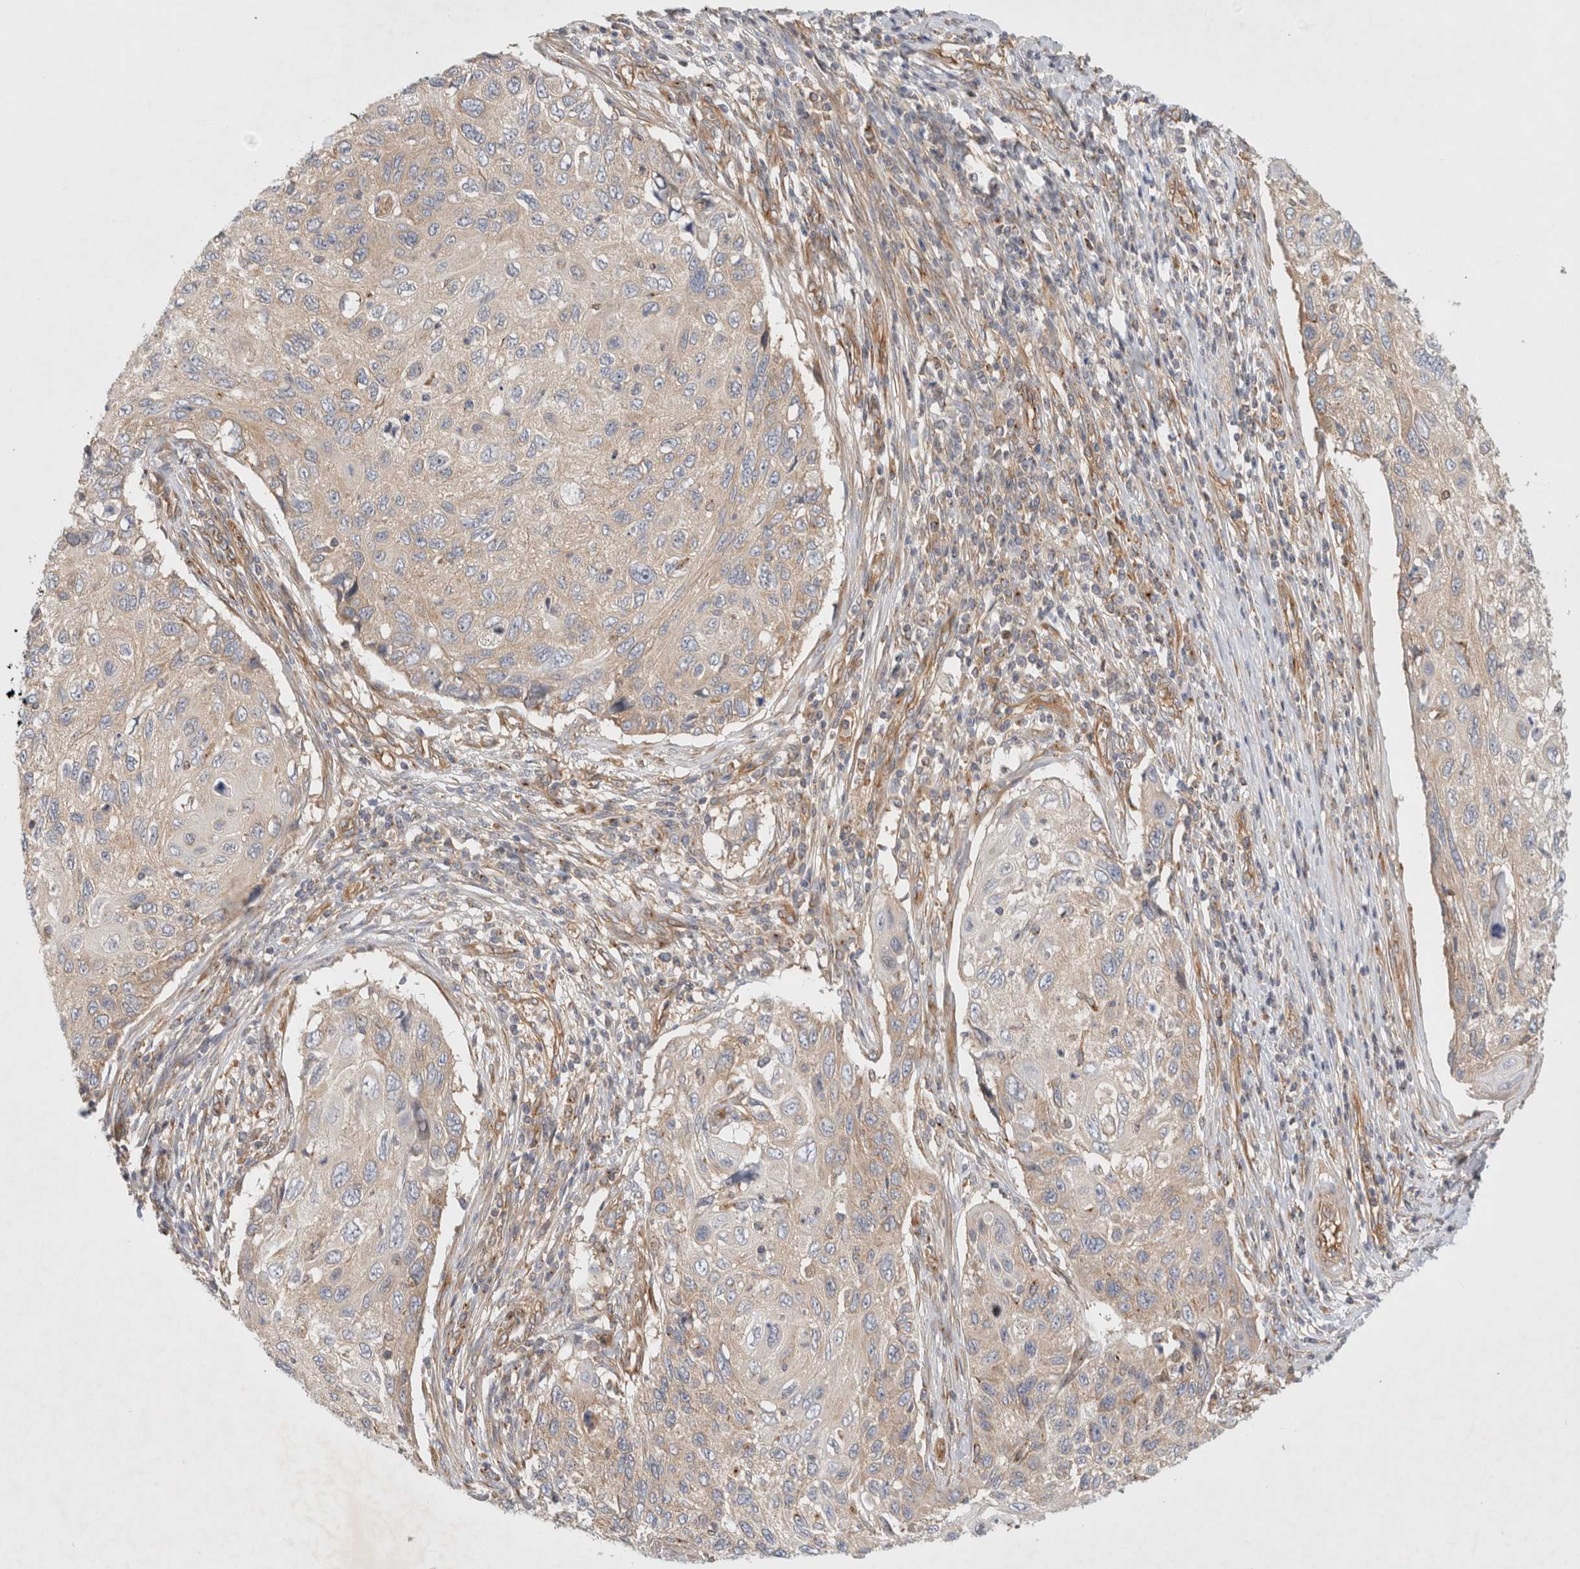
{"staining": {"intensity": "weak", "quantity": "25%-75%", "location": "cytoplasmic/membranous"}, "tissue": "cervical cancer", "cell_type": "Tumor cells", "image_type": "cancer", "snomed": [{"axis": "morphology", "description": "Squamous cell carcinoma, NOS"}, {"axis": "topography", "description": "Cervix"}], "caption": "High-magnification brightfield microscopy of cervical cancer stained with DAB (3,3'-diaminobenzidine) (brown) and counterstained with hematoxylin (blue). tumor cells exhibit weak cytoplasmic/membranous staining is present in approximately25%-75% of cells.", "gene": "GPR150", "patient": {"sex": "female", "age": 70}}